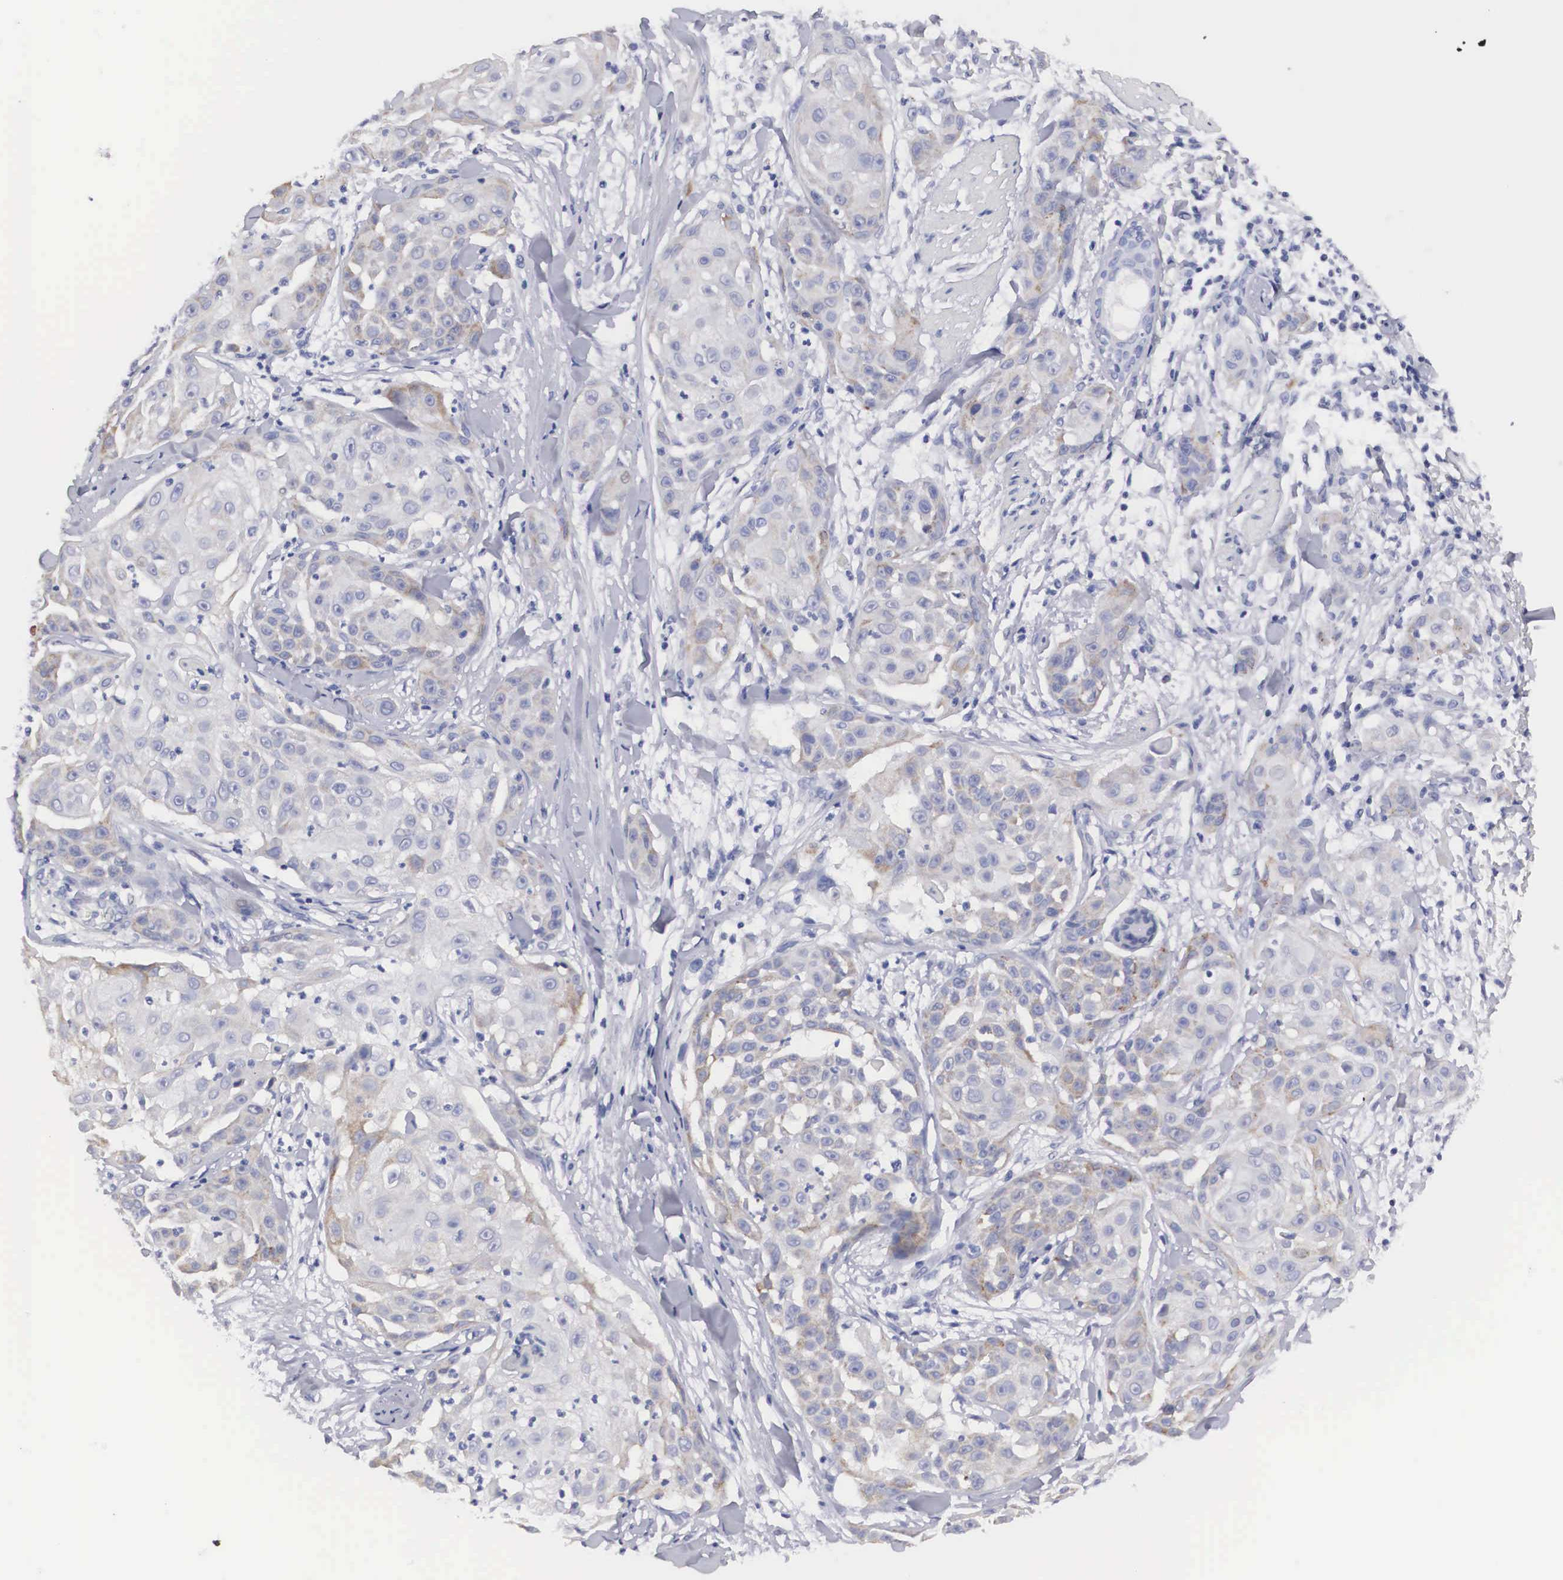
{"staining": {"intensity": "negative", "quantity": "none", "location": "none"}, "tissue": "skin cancer", "cell_type": "Tumor cells", "image_type": "cancer", "snomed": [{"axis": "morphology", "description": "Squamous cell carcinoma, NOS"}, {"axis": "topography", "description": "Skin"}], "caption": "Immunohistochemistry (IHC) micrograph of squamous cell carcinoma (skin) stained for a protein (brown), which reveals no expression in tumor cells. The staining is performed using DAB (3,3'-diaminobenzidine) brown chromogen with nuclei counter-stained in using hematoxylin.", "gene": "ARMCX3", "patient": {"sex": "female", "age": 57}}